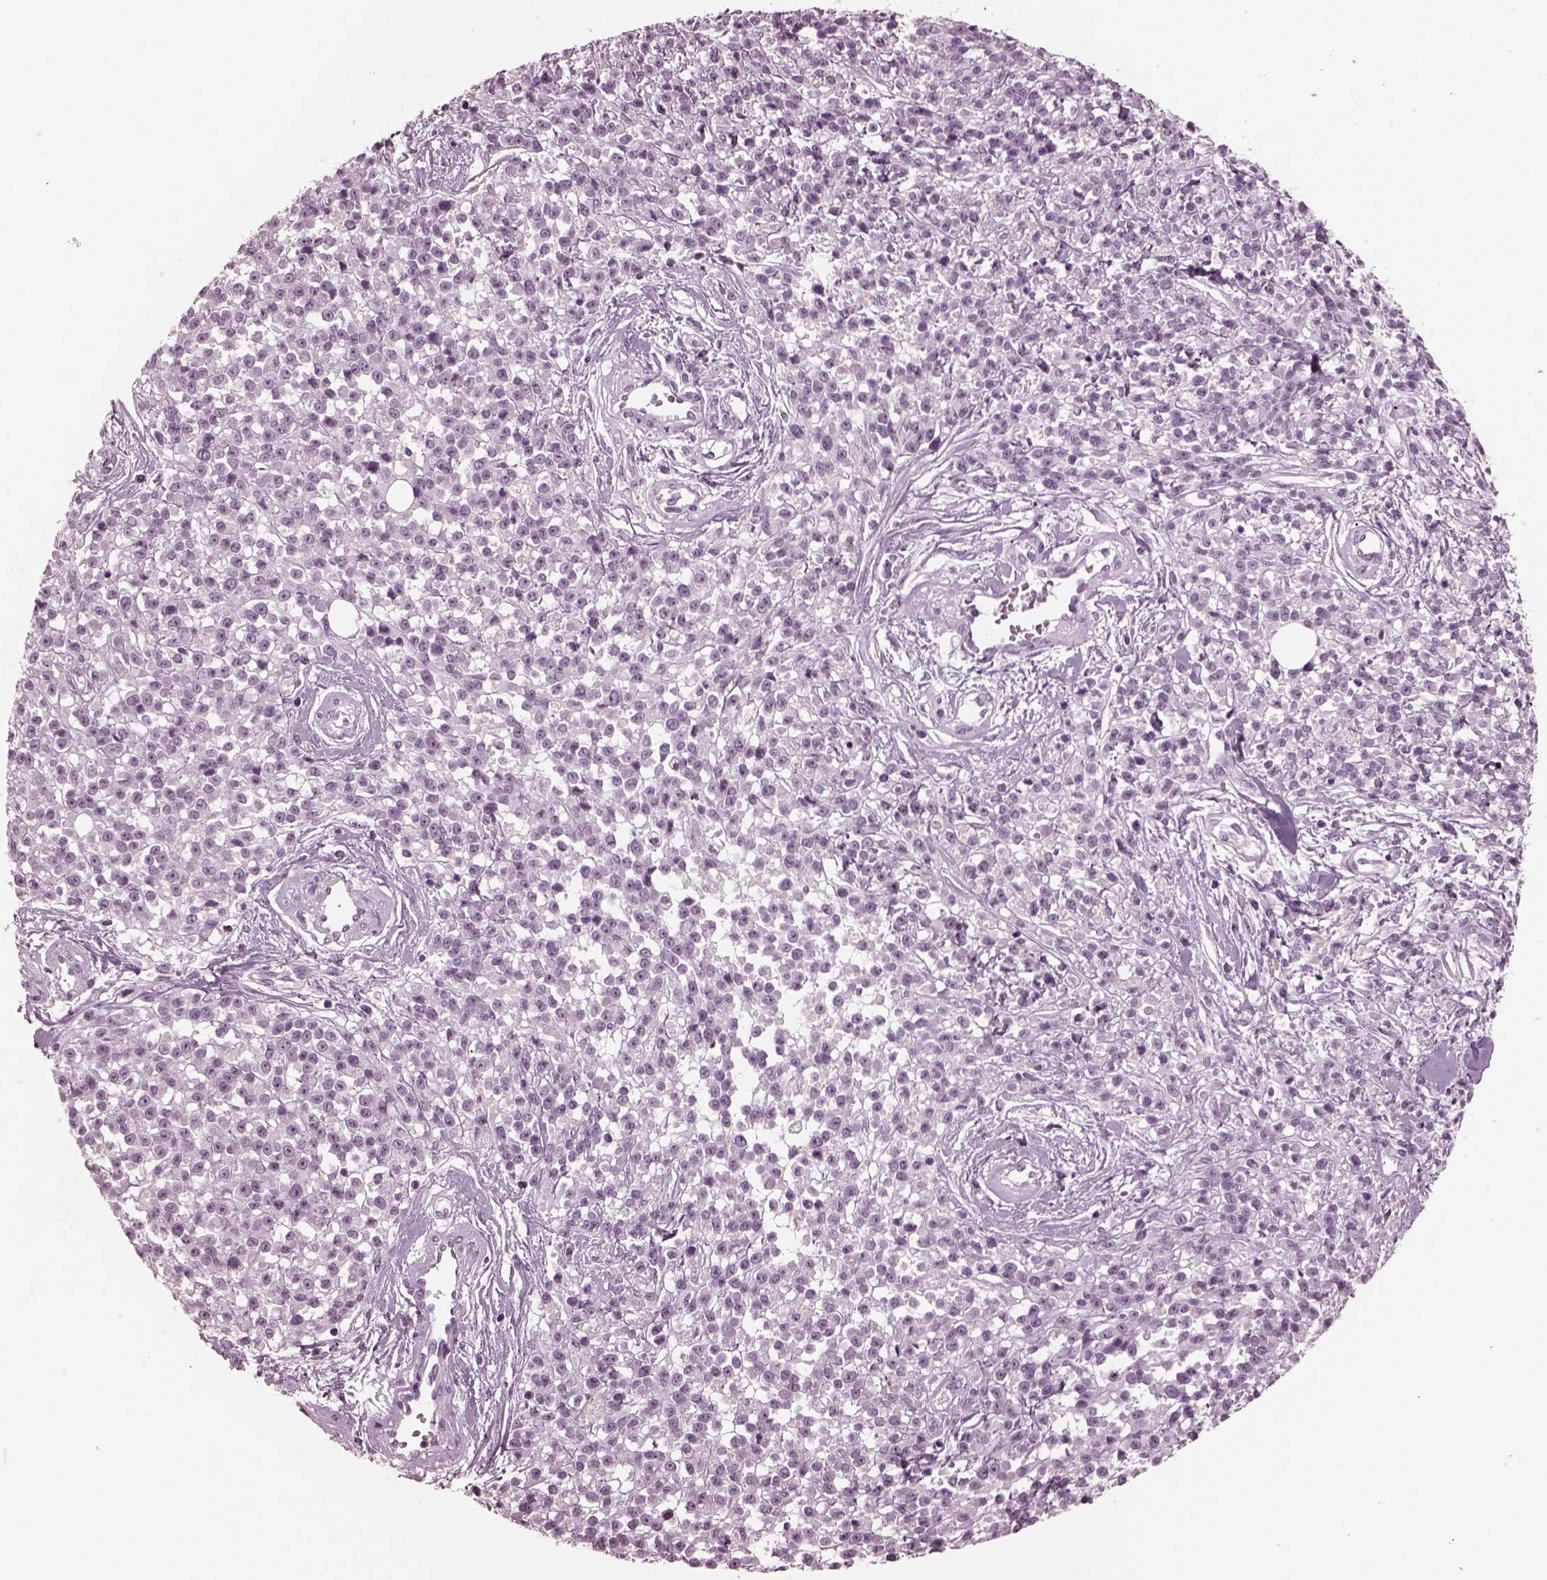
{"staining": {"intensity": "negative", "quantity": "none", "location": "none"}, "tissue": "melanoma", "cell_type": "Tumor cells", "image_type": "cancer", "snomed": [{"axis": "morphology", "description": "Malignant melanoma, NOS"}, {"axis": "topography", "description": "Skin"}, {"axis": "topography", "description": "Skin of trunk"}], "caption": "Immunohistochemical staining of human malignant melanoma exhibits no significant positivity in tumor cells.", "gene": "MIB2", "patient": {"sex": "male", "age": 74}}